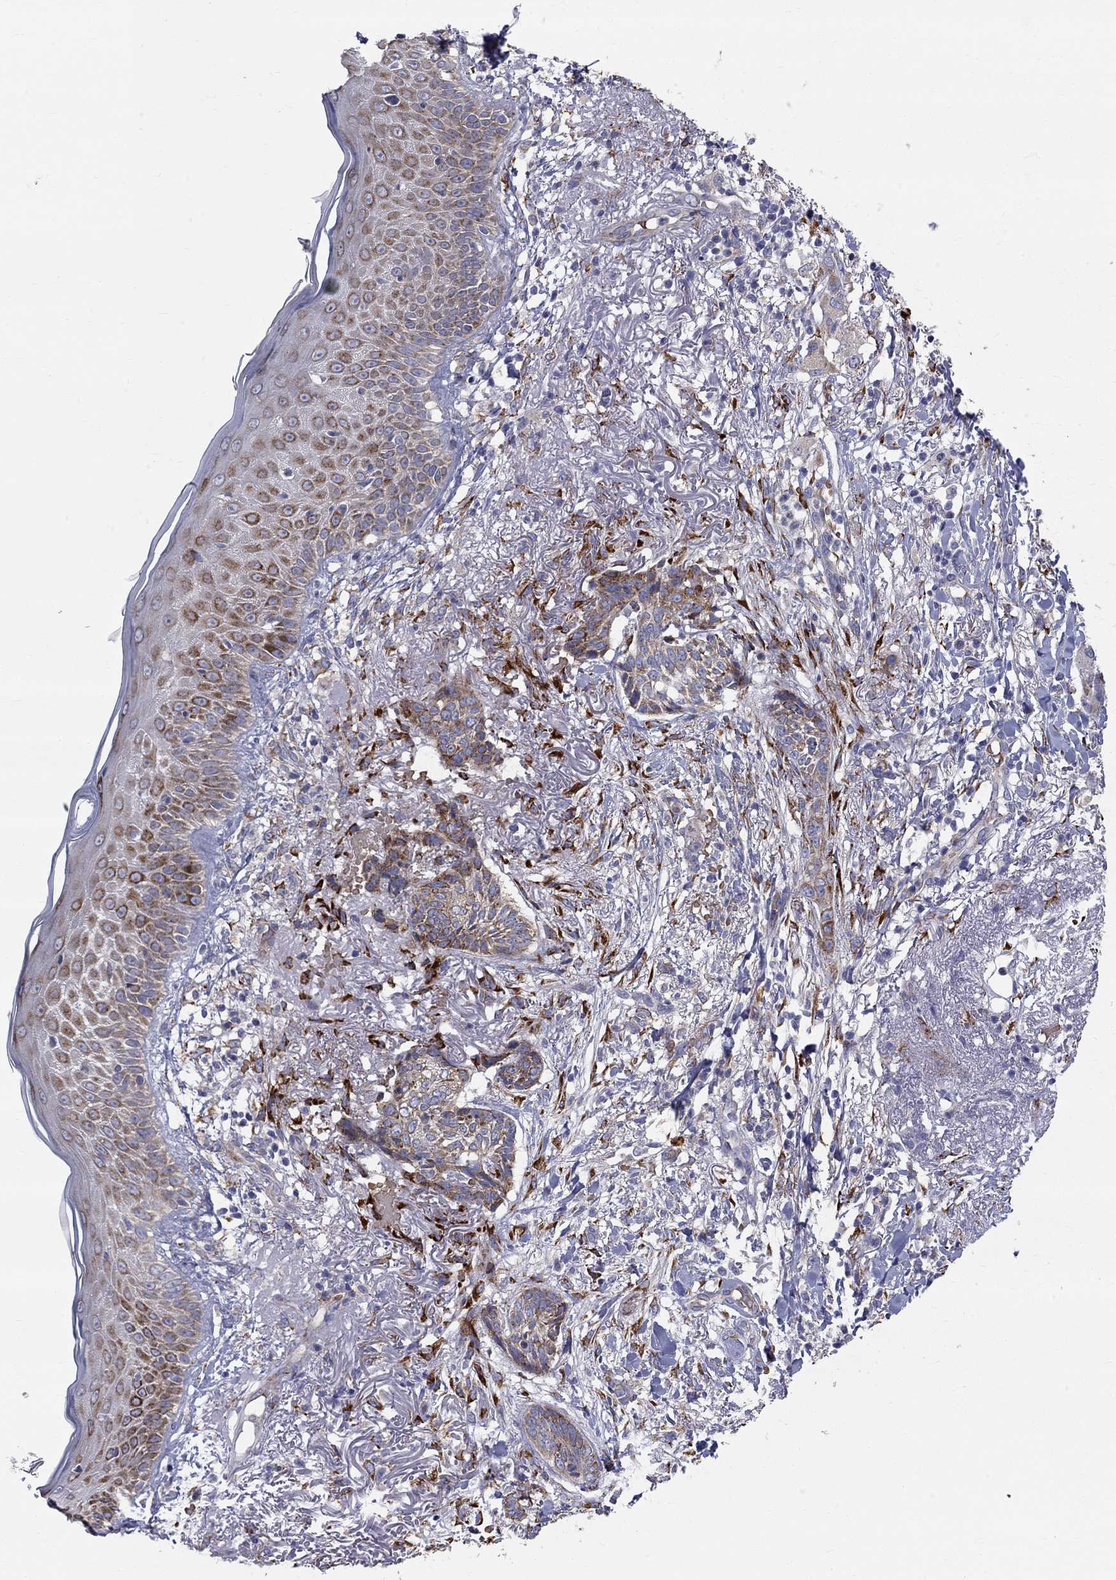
{"staining": {"intensity": "strong", "quantity": ">75%", "location": "cytoplasmic/membranous"}, "tissue": "skin cancer", "cell_type": "Tumor cells", "image_type": "cancer", "snomed": [{"axis": "morphology", "description": "Normal tissue, NOS"}, {"axis": "morphology", "description": "Basal cell carcinoma"}, {"axis": "topography", "description": "Skin"}], "caption": "Tumor cells show high levels of strong cytoplasmic/membranous staining in about >75% of cells in skin basal cell carcinoma.", "gene": "CASTOR1", "patient": {"sex": "male", "age": 84}}